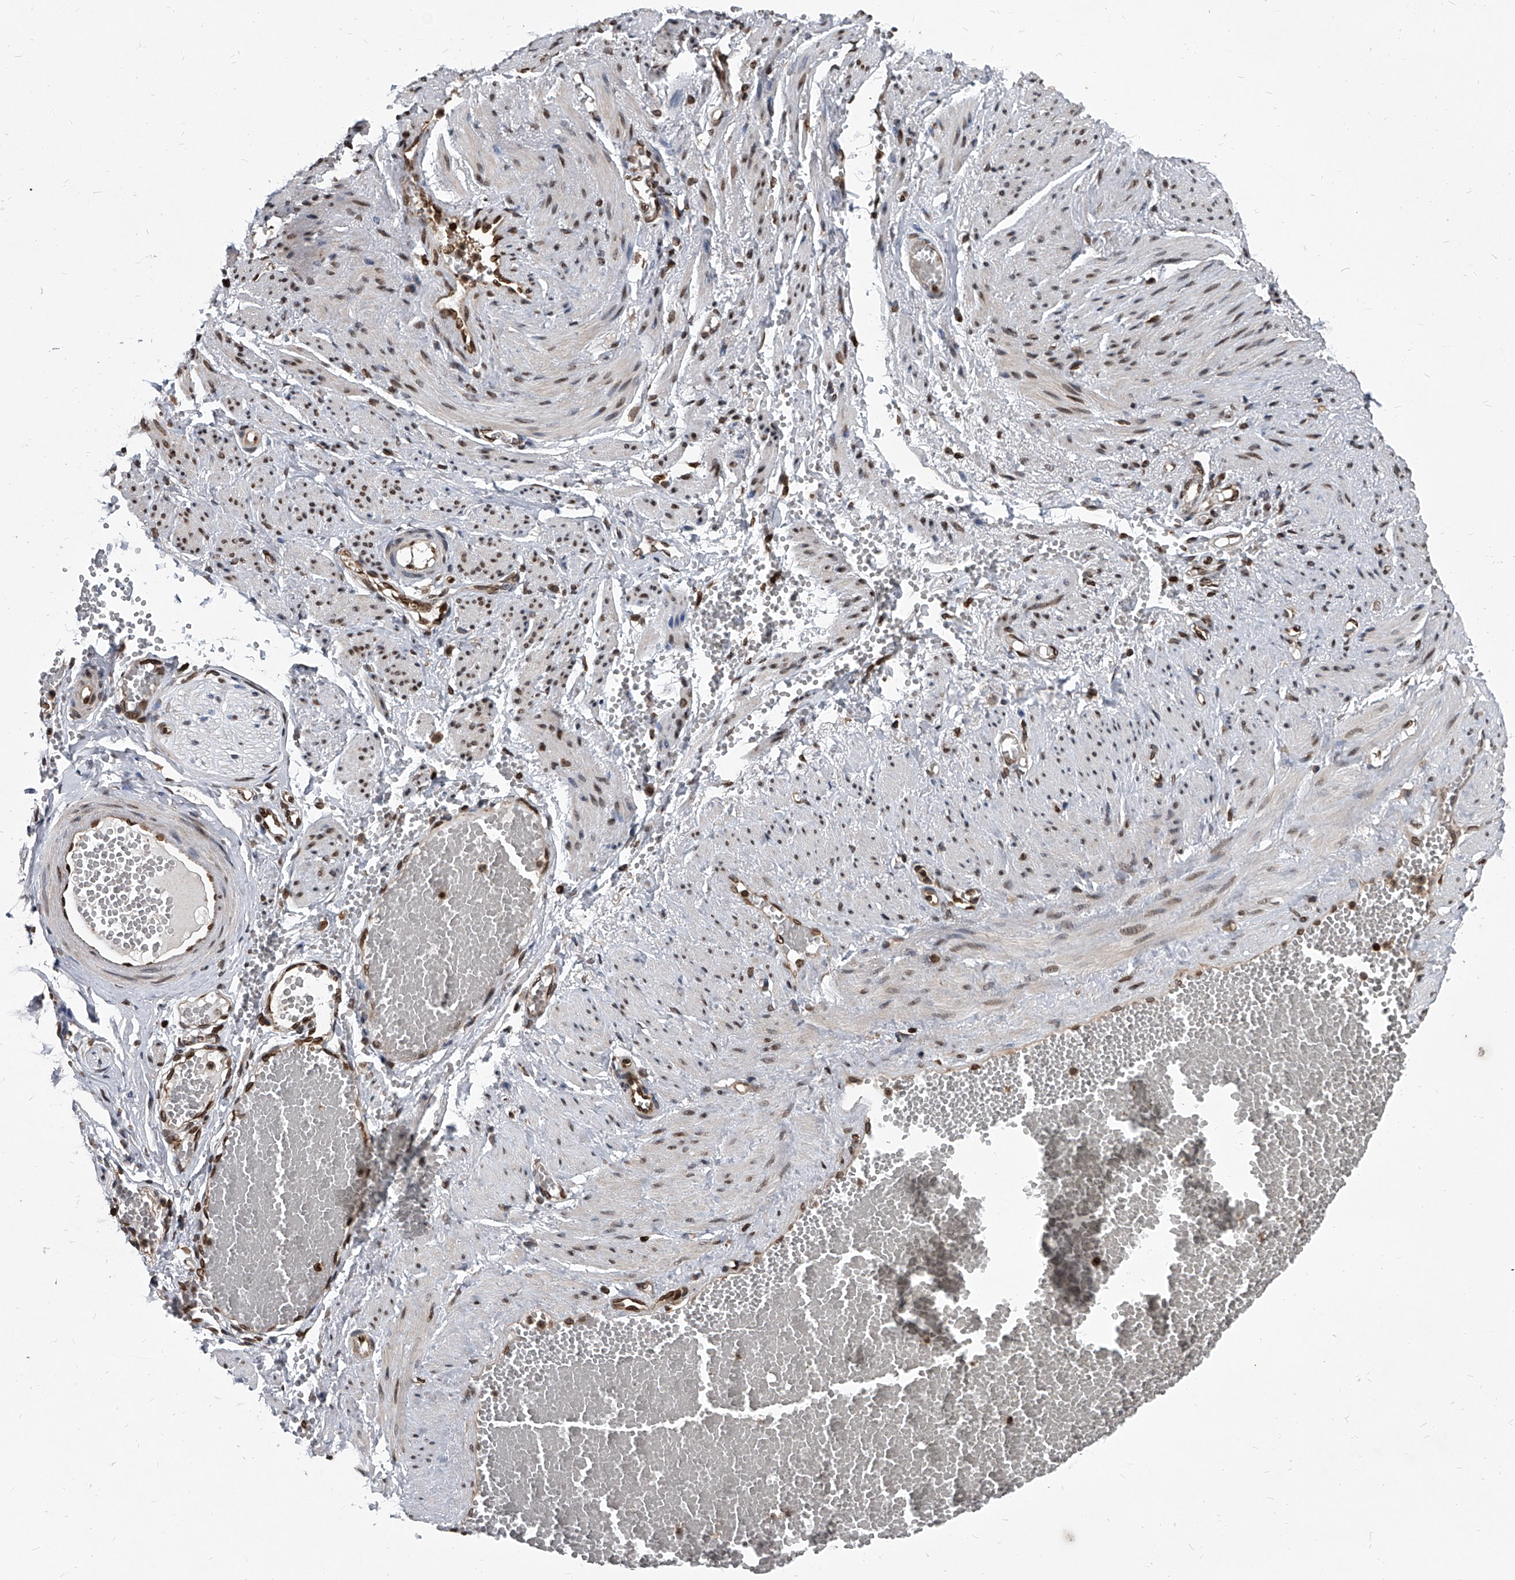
{"staining": {"intensity": "negative", "quantity": "none", "location": "none"}, "tissue": "adipose tissue", "cell_type": "Adipocytes", "image_type": "normal", "snomed": [{"axis": "morphology", "description": "Normal tissue, NOS"}, {"axis": "topography", "description": "Smooth muscle"}, {"axis": "topography", "description": "Peripheral nerve tissue"}], "caption": "Protein analysis of benign adipose tissue displays no significant staining in adipocytes. The staining was performed using DAB (3,3'-diaminobenzidine) to visualize the protein expression in brown, while the nuclei were stained in blue with hematoxylin (Magnification: 20x).", "gene": "PHF20", "patient": {"sex": "female", "age": 39}}